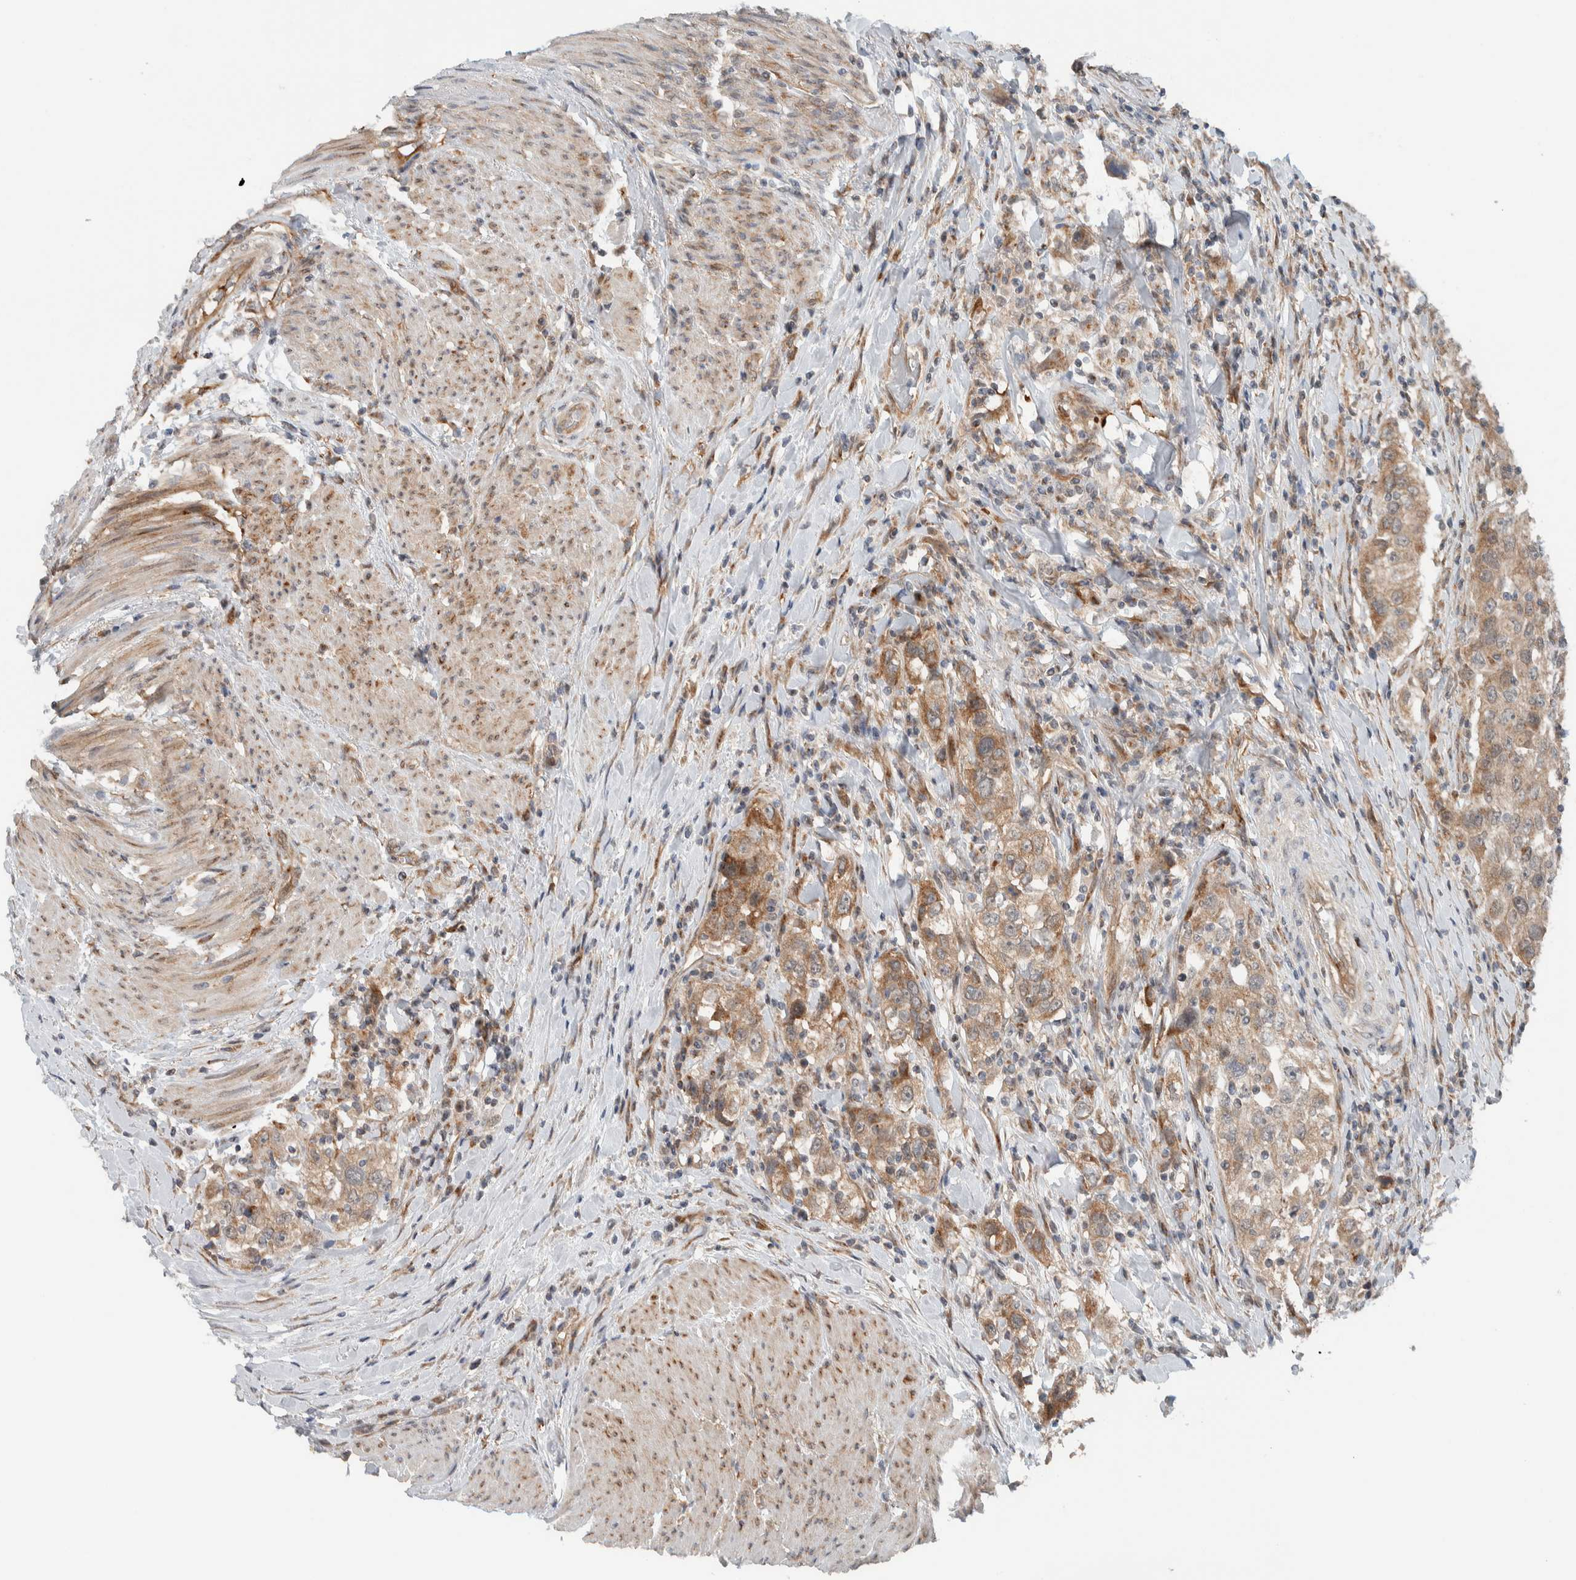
{"staining": {"intensity": "moderate", "quantity": ">75%", "location": "cytoplasmic/membranous"}, "tissue": "urothelial cancer", "cell_type": "Tumor cells", "image_type": "cancer", "snomed": [{"axis": "morphology", "description": "Urothelial carcinoma, High grade"}, {"axis": "topography", "description": "Urinary bladder"}], "caption": "IHC image of urothelial cancer stained for a protein (brown), which displays medium levels of moderate cytoplasmic/membranous positivity in about >75% of tumor cells.", "gene": "RERE", "patient": {"sex": "female", "age": 80}}